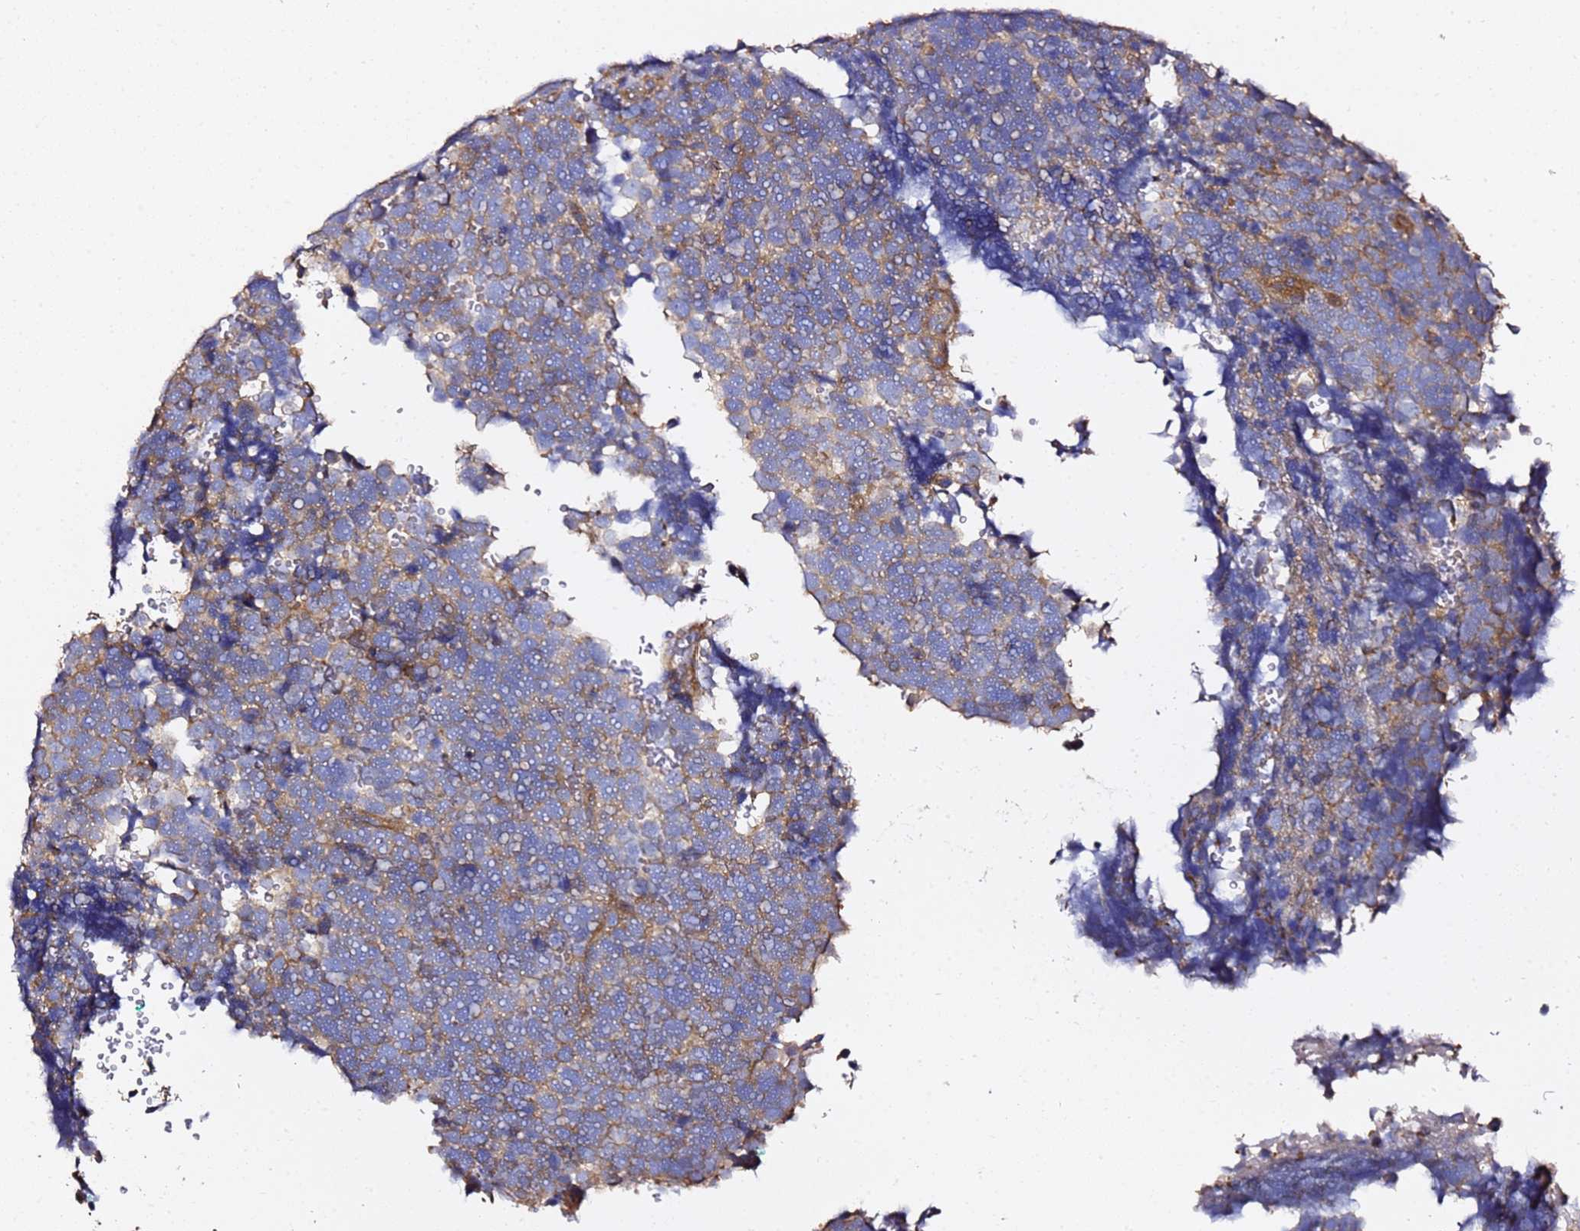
{"staining": {"intensity": "moderate", "quantity": "<25%", "location": "cytoplasmic/membranous"}, "tissue": "urothelial cancer", "cell_type": "Tumor cells", "image_type": "cancer", "snomed": [{"axis": "morphology", "description": "Urothelial carcinoma, High grade"}, {"axis": "topography", "description": "Urinary bladder"}], "caption": "High-magnification brightfield microscopy of urothelial cancer stained with DAB (3,3'-diaminobenzidine) (brown) and counterstained with hematoxylin (blue). tumor cells exhibit moderate cytoplasmic/membranous positivity is identified in about<25% of cells.", "gene": "ZFP36L2", "patient": {"sex": "female", "age": 82}}